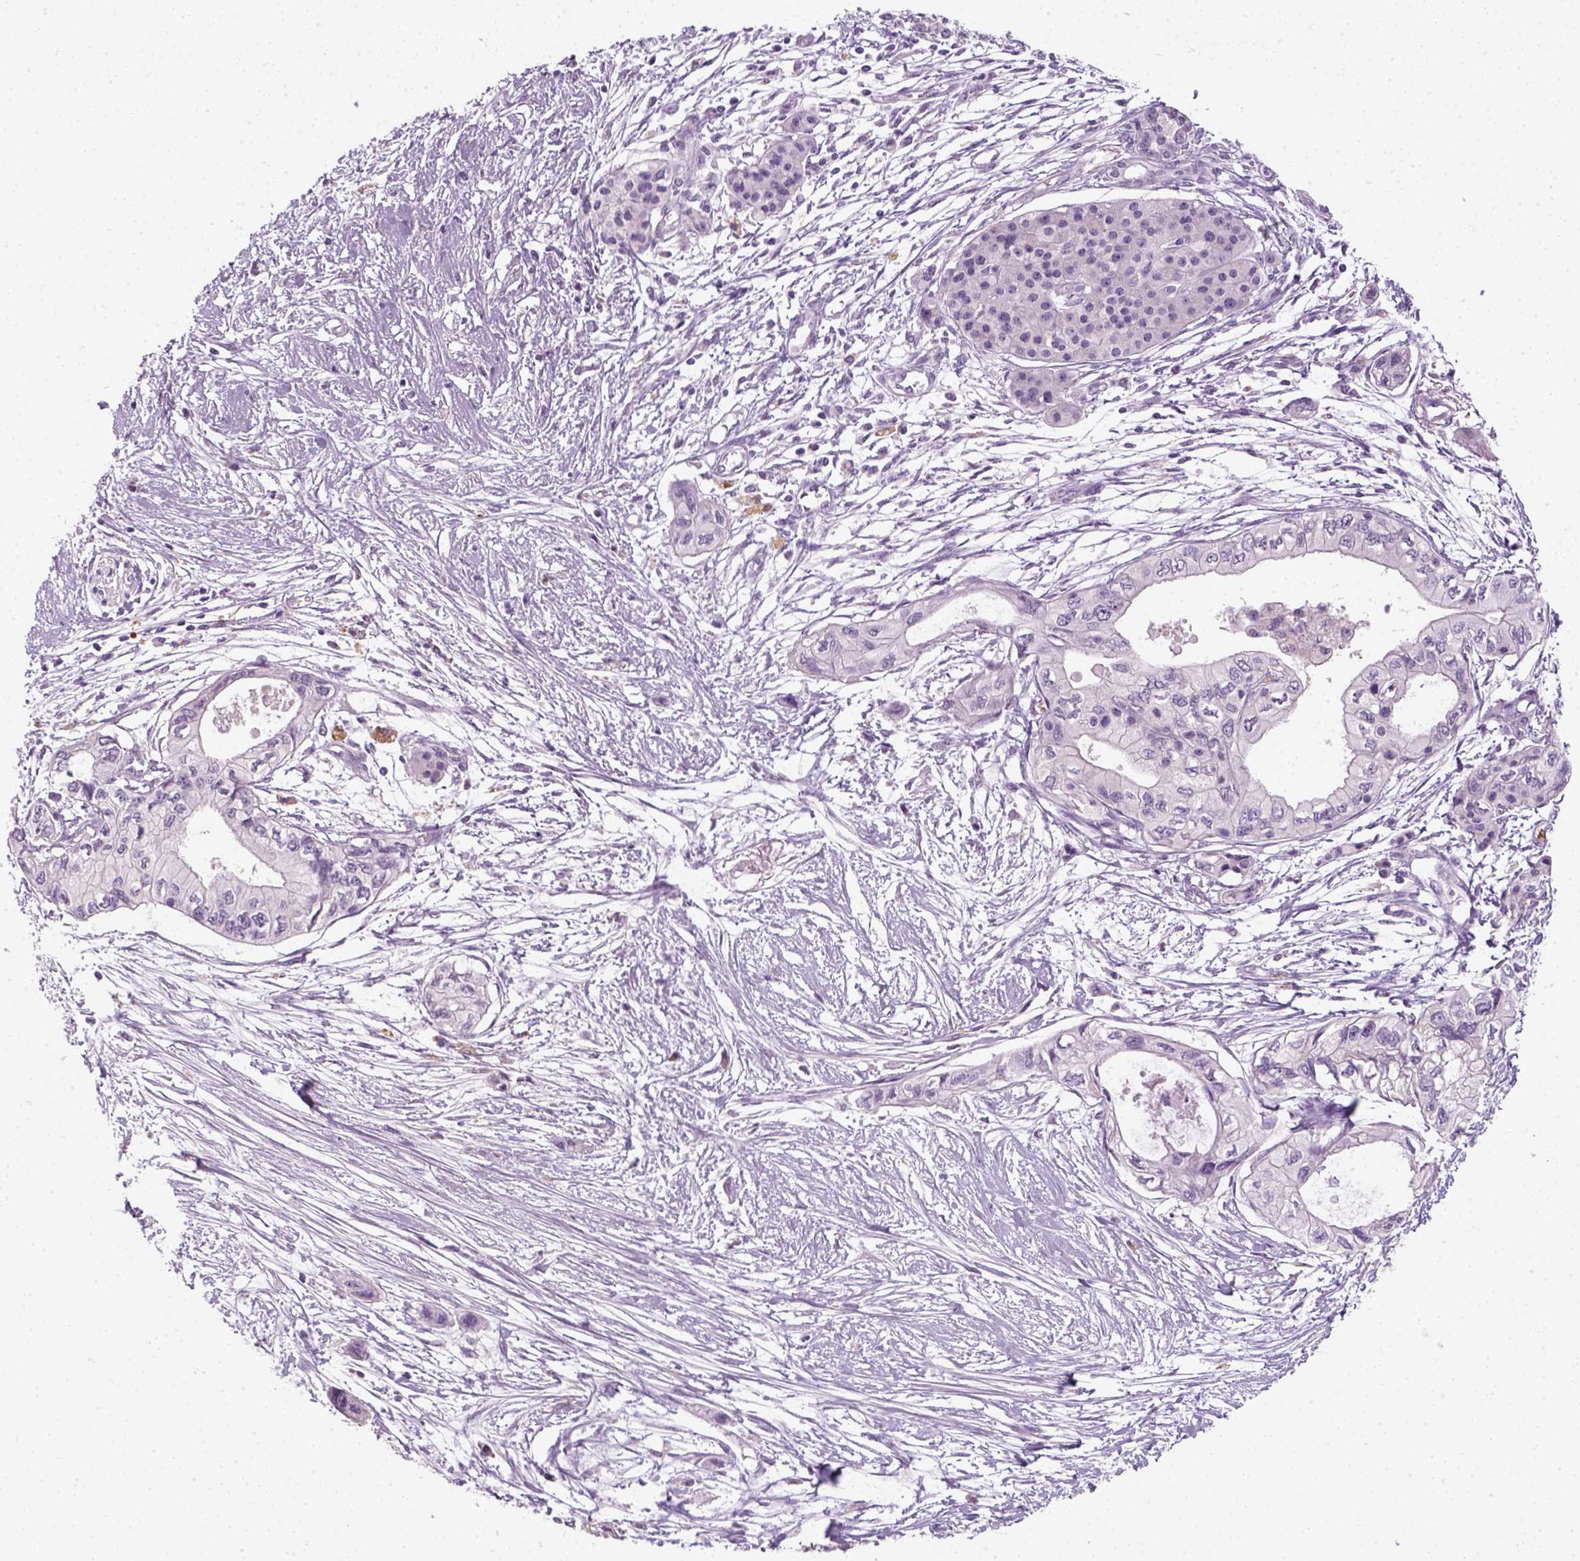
{"staining": {"intensity": "negative", "quantity": "none", "location": "none"}, "tissue": "pancreatic cancer", "cell_type": "Tumor cells", "image_type": "cancer", "snomed": [{"axis": "morphology", "description": "Adenocarcinoma, NOS"}, {"axis": "topography", "description": "Pancreas"}], "caption": "Photomicrograph shows no protein positivity in tumor cells of pancreatic cancer (adenocarcinoma) tissue.", "gene": "FAM163B", "patient": {"sex": "female", "age": 76}}